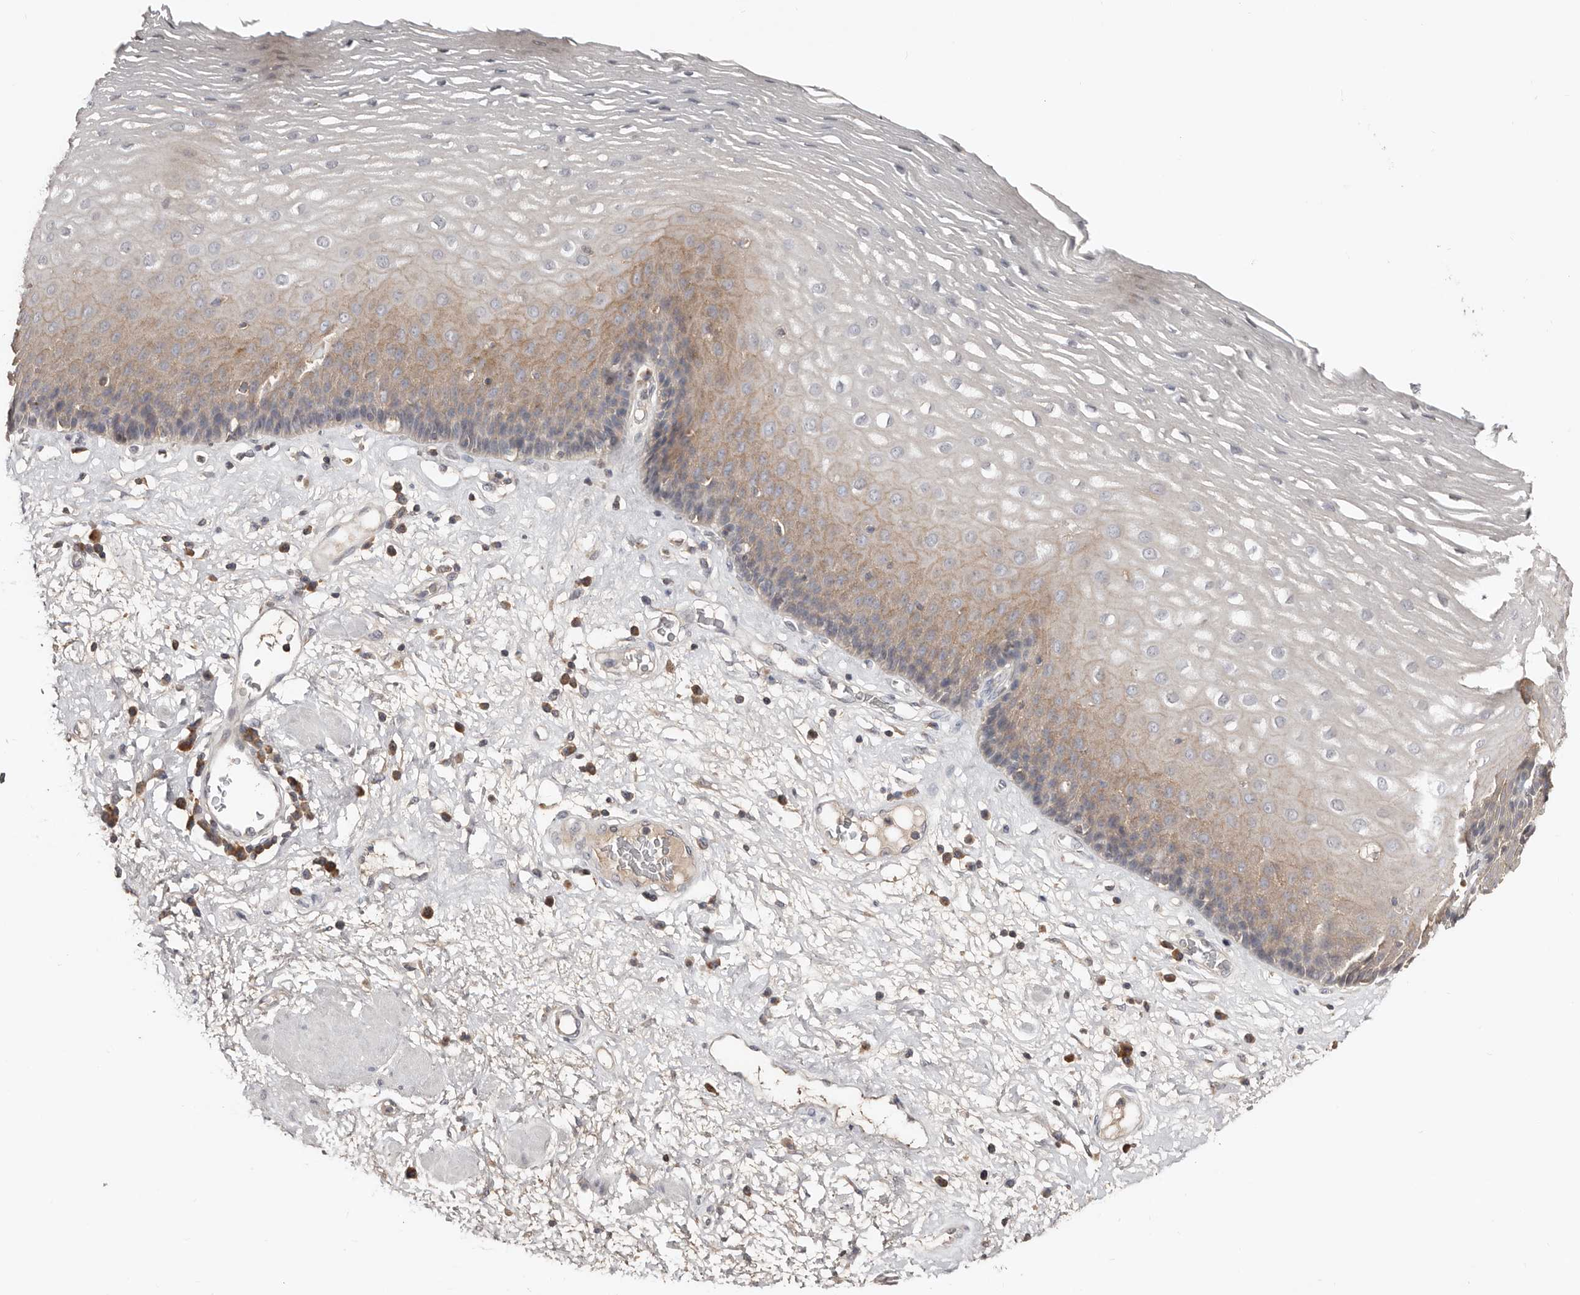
{"staining": {"intensity": "moderate", "quantity": "<25%", "location": "cytoplasmic/membranous"}, "tissue": "esophagus", "cell_type": "Squamous epithelial cells", "image_type": "normal", "snomed": [{"axis": "morphology", "description": "Normal tissue, NOS"}, {"axis": "morphology", "description": "Adenocarcinoma, NOS"}, {"axis": "topography", "description": "Esophagus"}], "caption": "DAB immunohistochemical staining of normal esophagus reveals moderate cytoplasmic/membranous protein positivity in approximately <25% of squamous epithelial cells. Ihc stains the protein of interest in brown and the nuclei are stained blue.", "gene": "SLC39A2", "patient": {"sex": "male", "age": 62}}